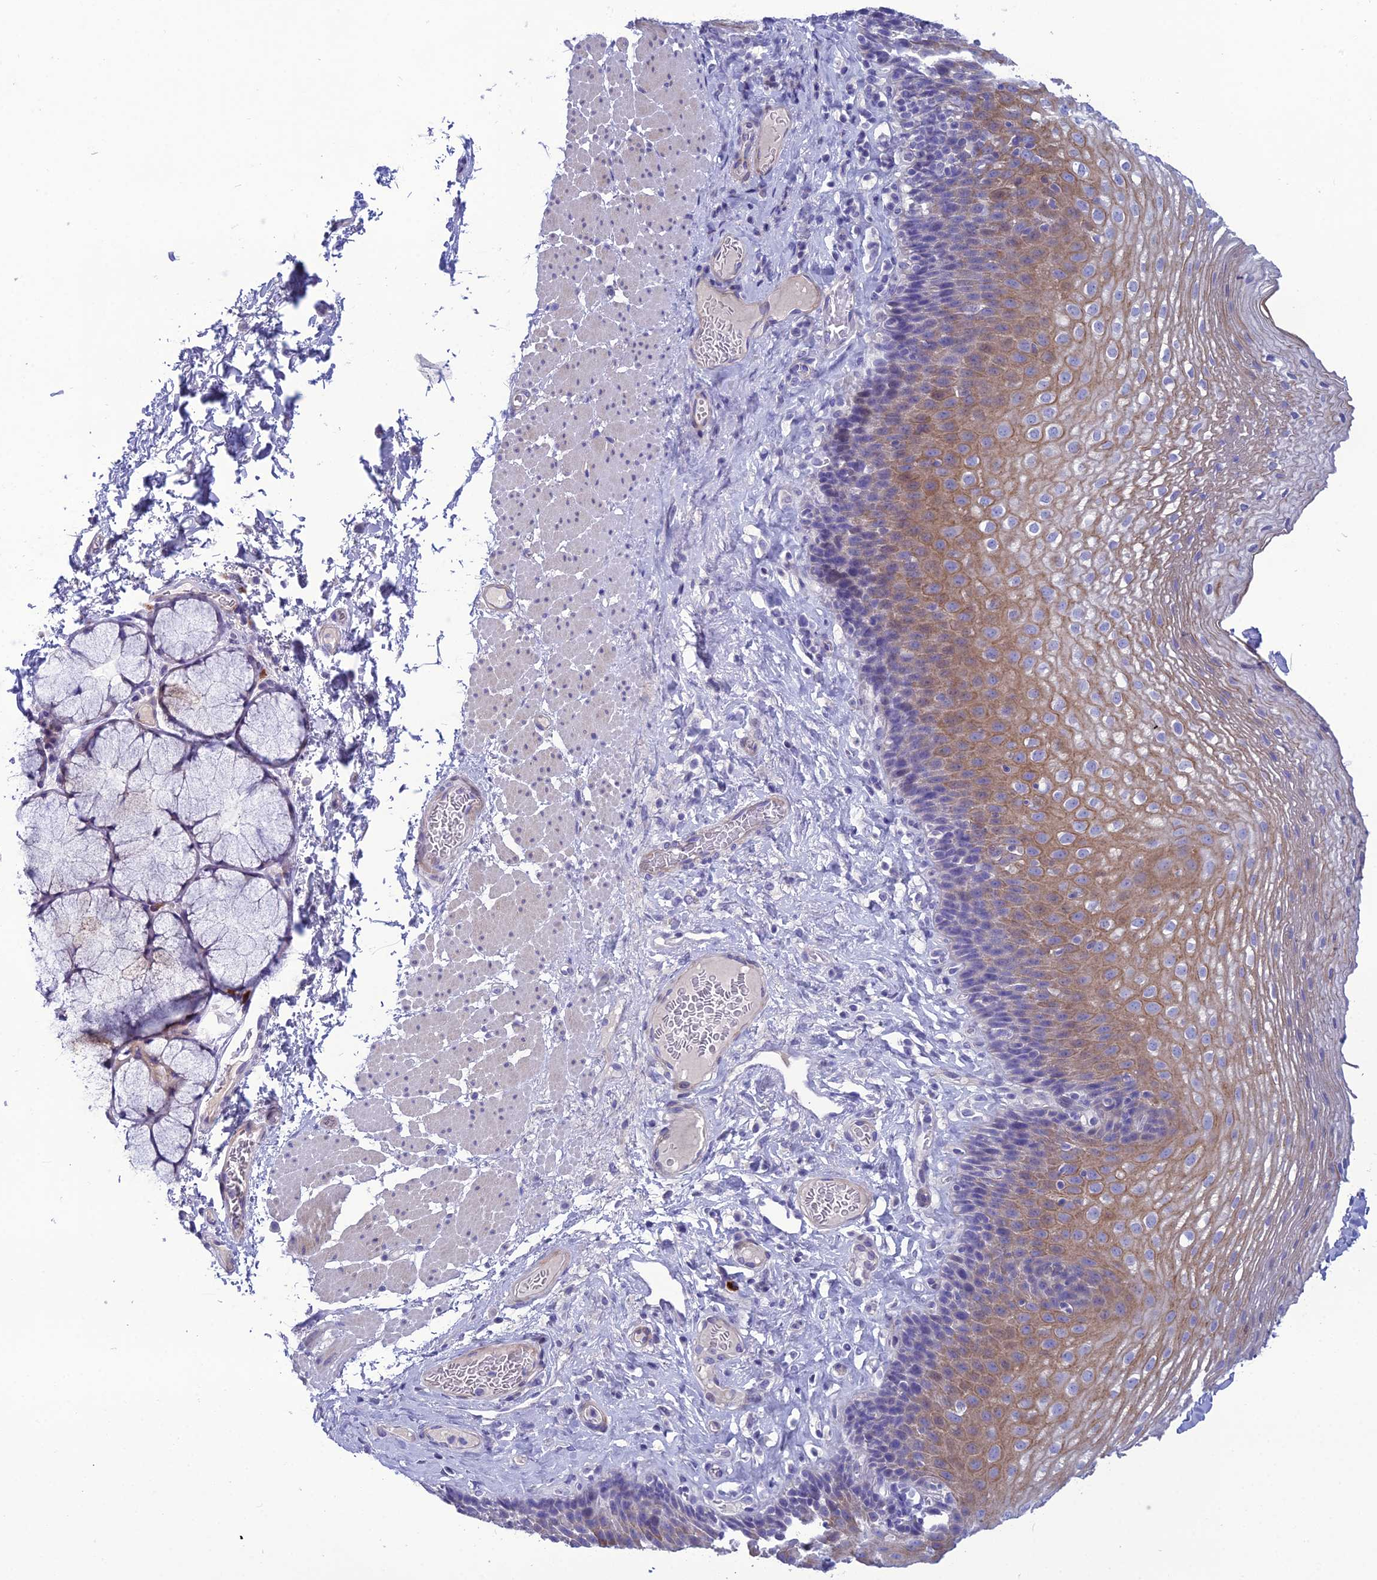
{"staining": {"intensity": "moderate", "quantity": "<25%", "location": "cytoplasmic/membranous"}, "tissue": "esophagus", "cell_type": "Squamous epithelial cells", "image_type": "normal", "snomed": [{"axis": "morphology", "description": "Normal tissue, NOS"}, {"axis": "topography", "description": "Esophagus"}], "caption": "A micrograph of esophagus stained for a protein reveals moderate cytoplasmic/membranous brown staining in squamous epithelial cells.", "gene": "OR56B1", "patient": {"sex": "female", "age": 66}}